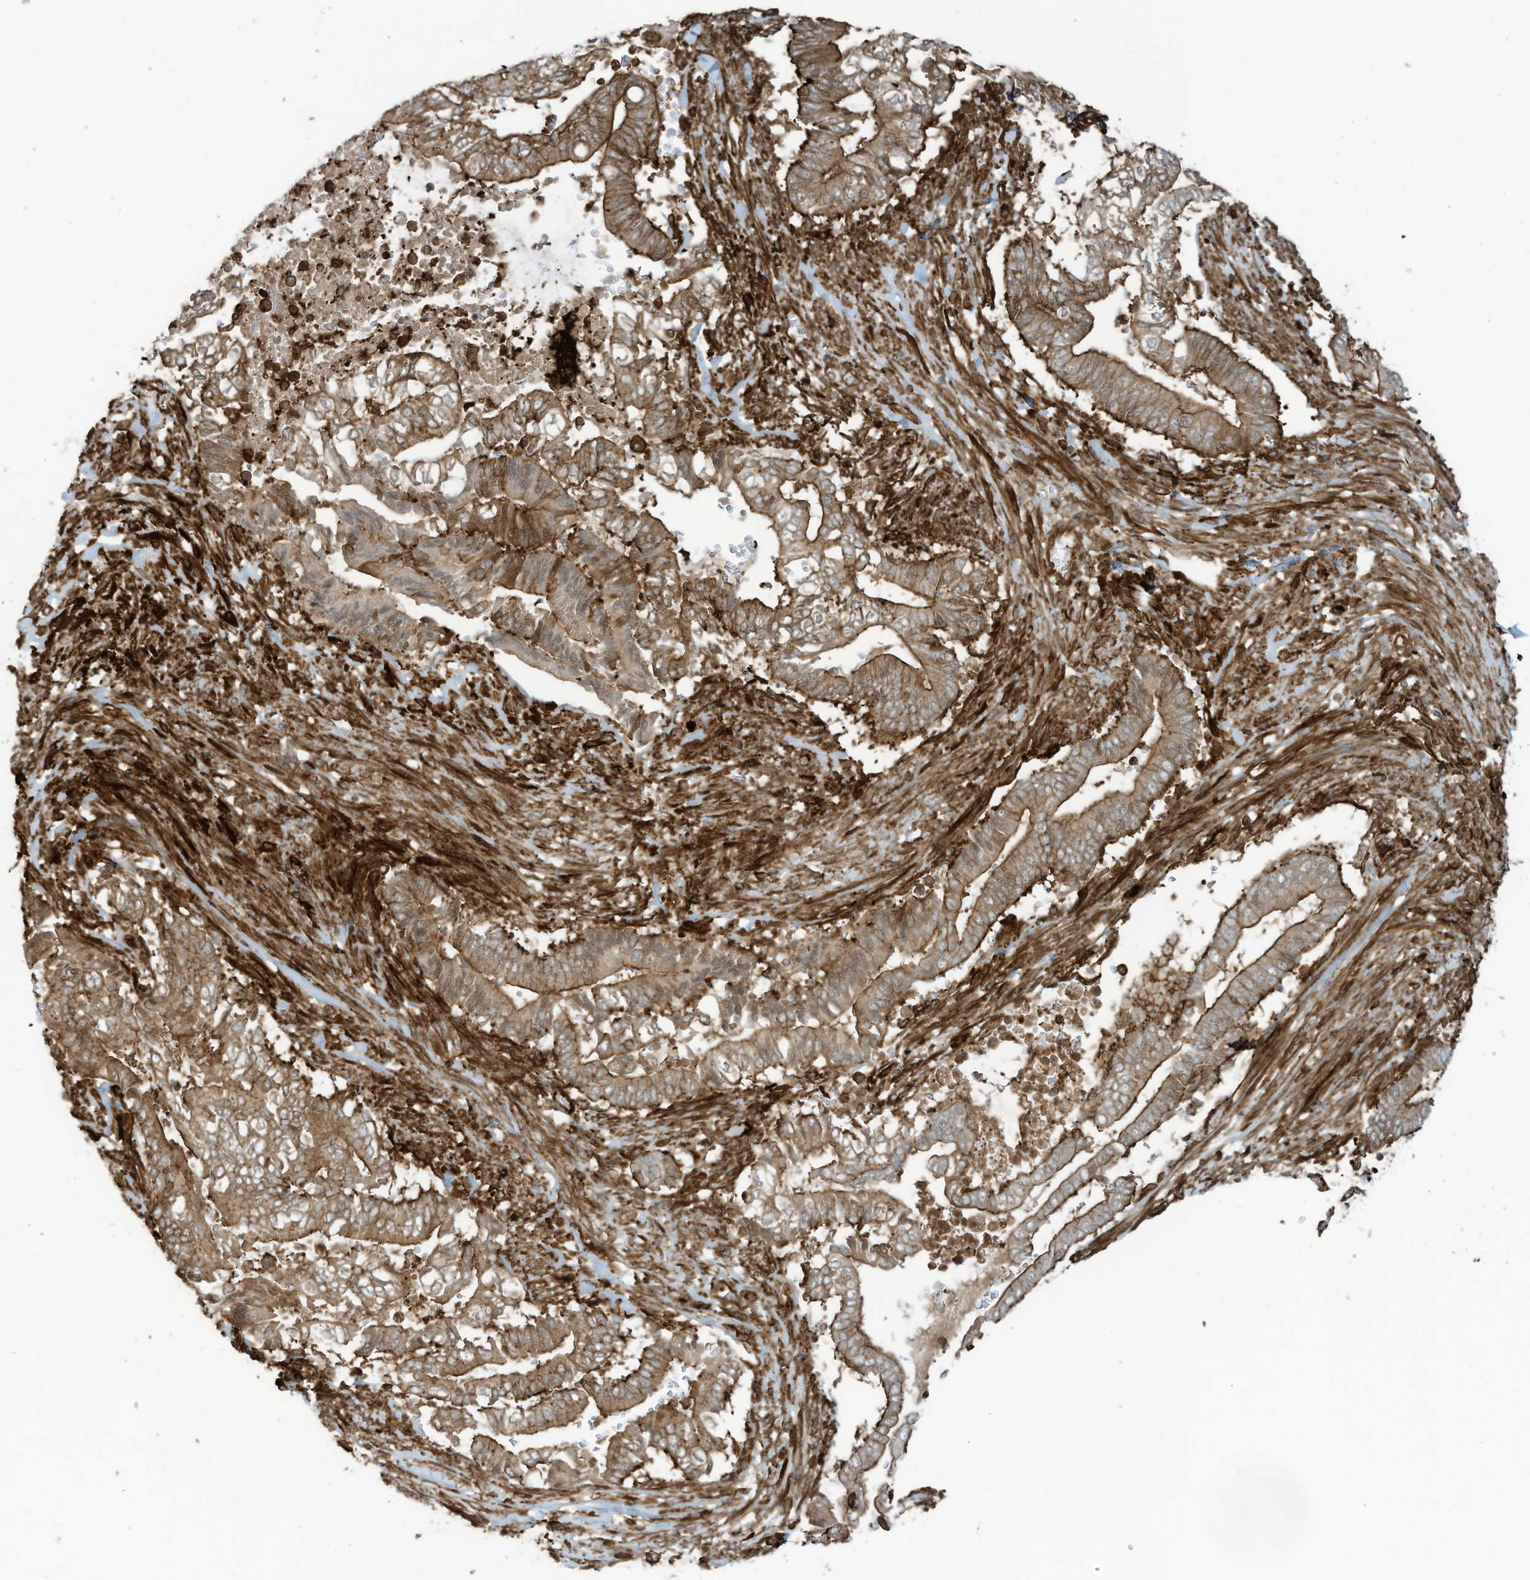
{"staining": {"intensity": "strong", "quantity": ">75%", "location": "cytoplasmic/membranous"}, "tissue": "pancreatic cancer", "cell_type": "Tumor cells", "image_type": "cancer", "snomed": [{"axis": "morphology", "description": "Adenocarcinoma, NOS"}, {"axis": "topography", "description": "Pancreas"}], "caption": "Immunohistochemical staining of human pancreatic cancer exhibits strong cytoplasmic/membranous protein expression in about >75% of tumor cells. The protein of interest is shown in brown color, while the nuclei are stained blue.", "gene": "SLC9A2", "patient": {"sex": "male", "age": 68}}